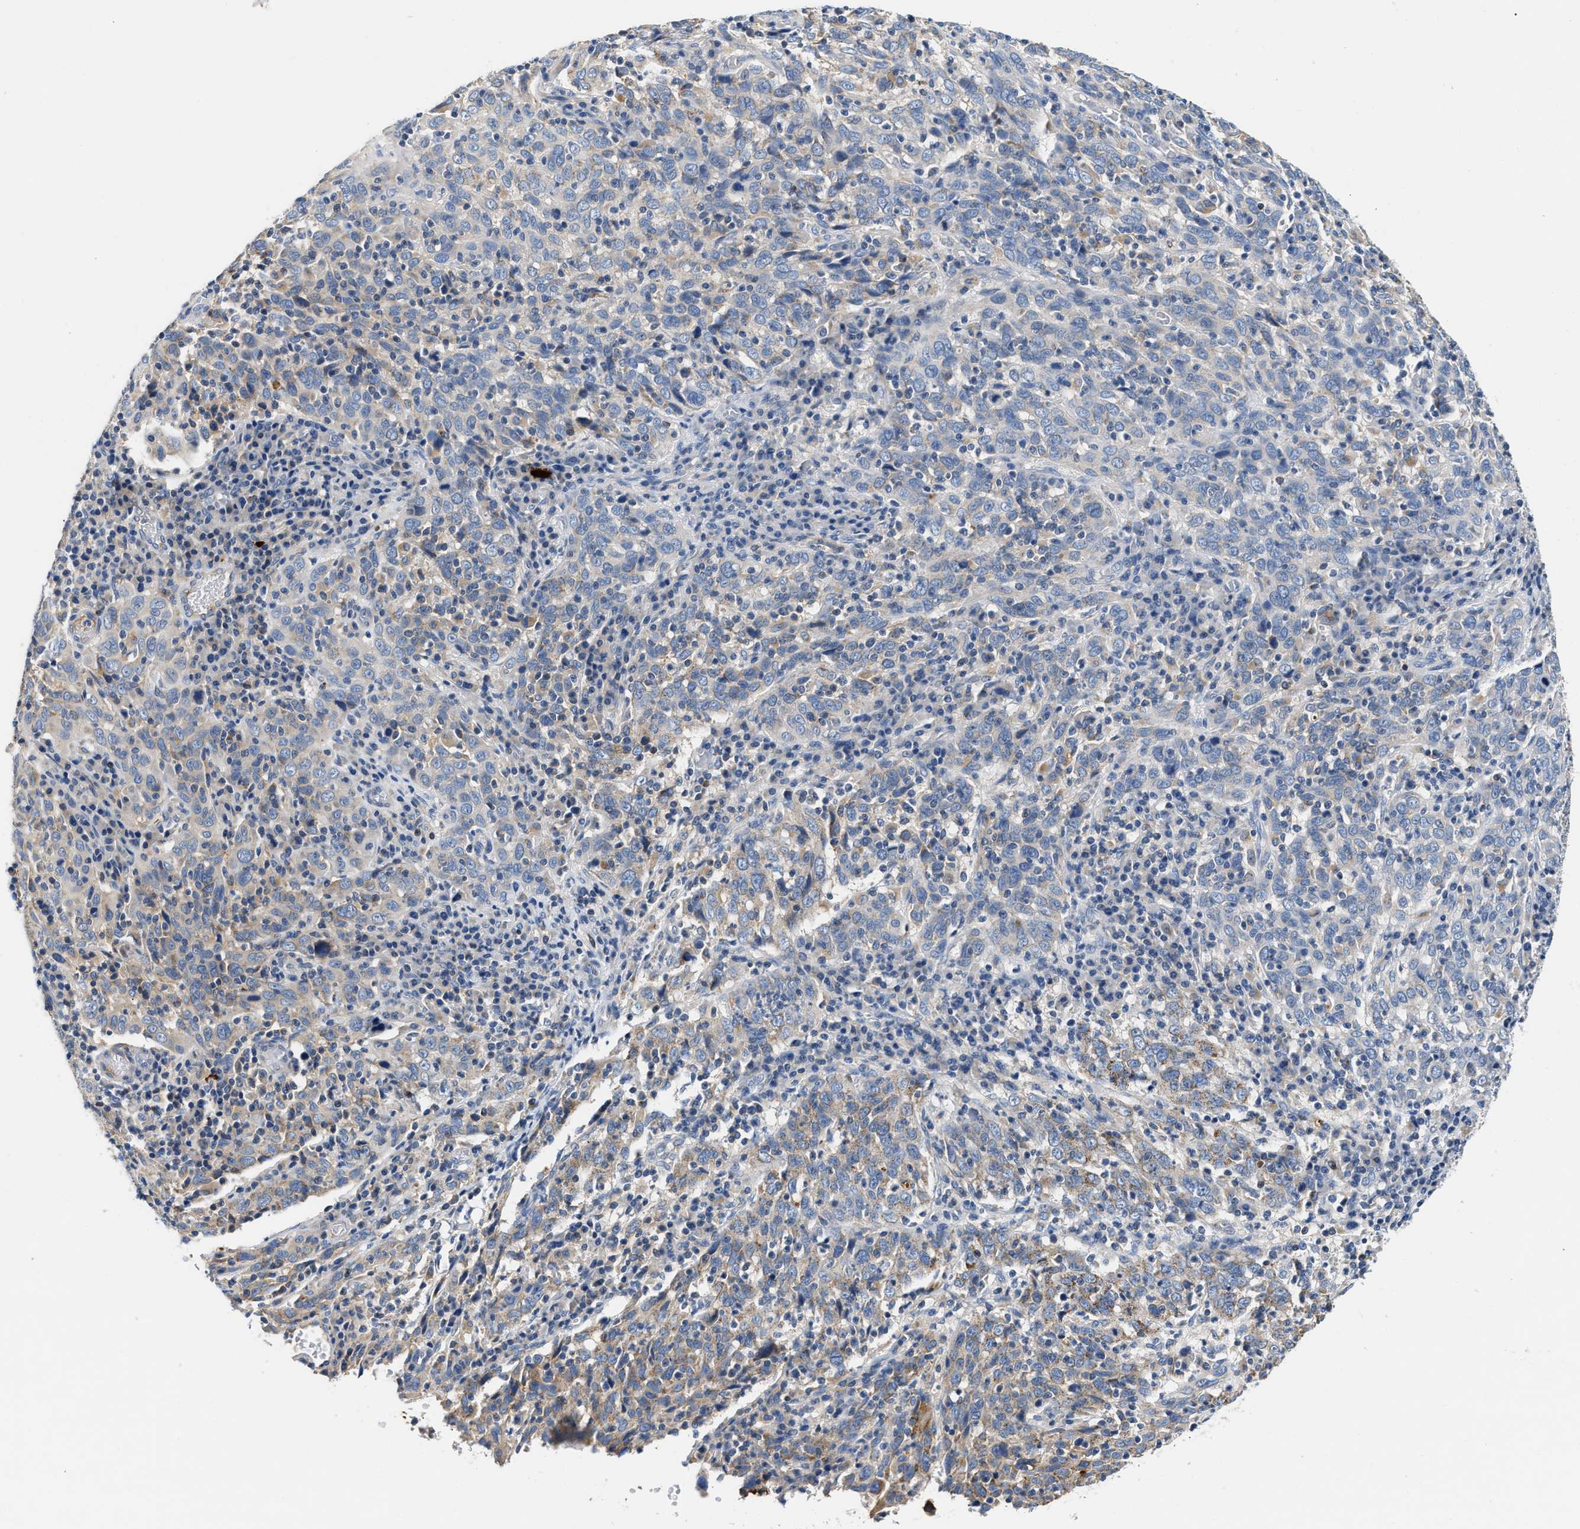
{"staining": {"intensity": "weak", "quantity": "<25%", "location": "cytoplasmic/membranous"}, "tissue": "cervical cancer", "cell_type": "Tumor cells", "image_type": "cancer", "snomed": [{"axis": "morphology", "description": "Squamous cell carcinoma, NOS"}, {"axis": "topography", "description": "Cervix"}], "caption": "Image shows no significant protein expression in tumor cells of cervical squamous cell carcinoma.", "gene": "TUT7", "patient": {"sex": "female", "age": 46}}